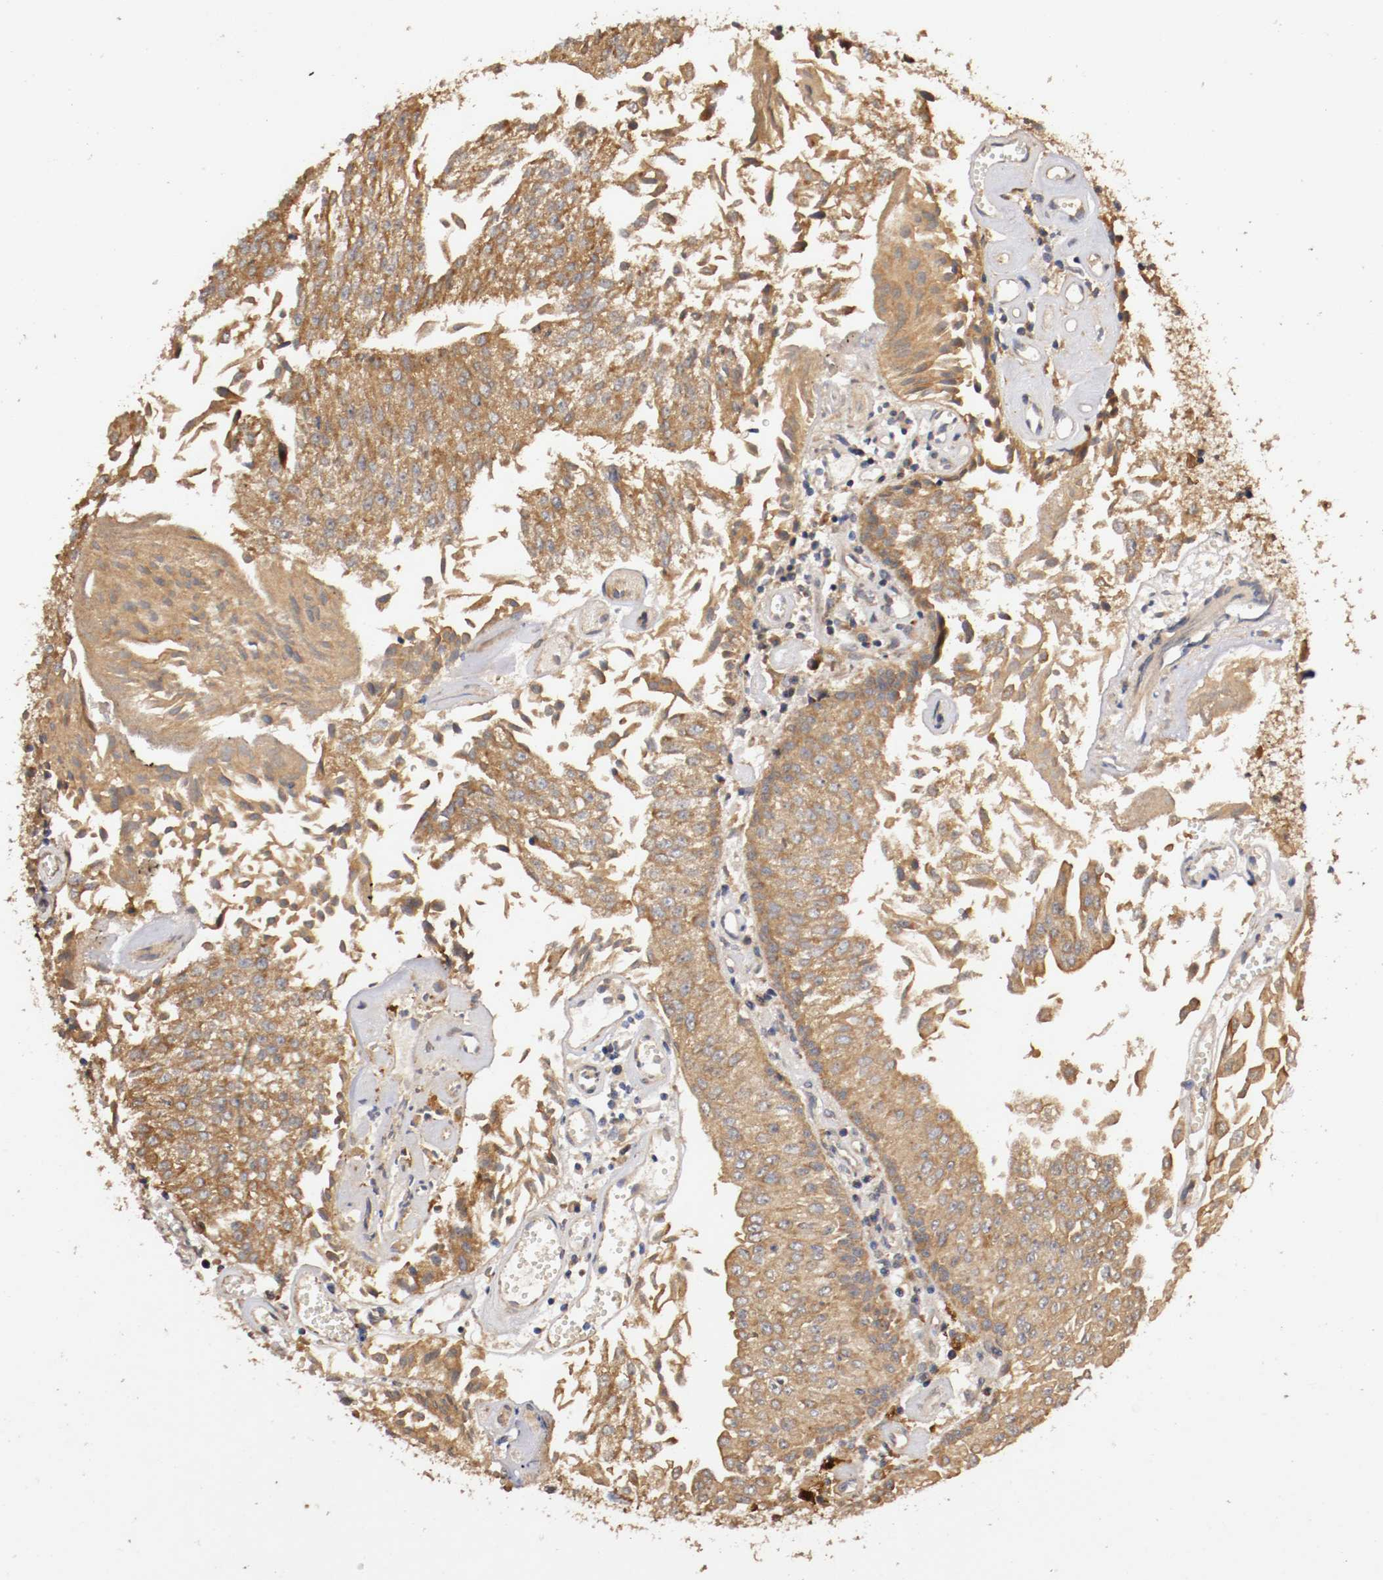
{"staining": {"intensity": "moderate", "quantity": ">75%", "location": "cytoplasmic/membranous"}, "tissue": "urothelial cancer", "cell_type": "Tumor cells", "image_type": "cancer", "snomed": [{"axis": "morphology", "description": "Urothelial carcinoma, Low grade"}, {"axis": "topography", "description": "Urinary bladder"}], "caption": "This micrograph reveals urothelial carcinoma (low-grade) stained with IHC to label a protein in brown. The cytoplasmic/membranous of tumor cells show moderate positivity for the protein. Nuclei are counter-stained blue.", "gene": "VEZT", "patient": {"sex": "male", "age": 86}}